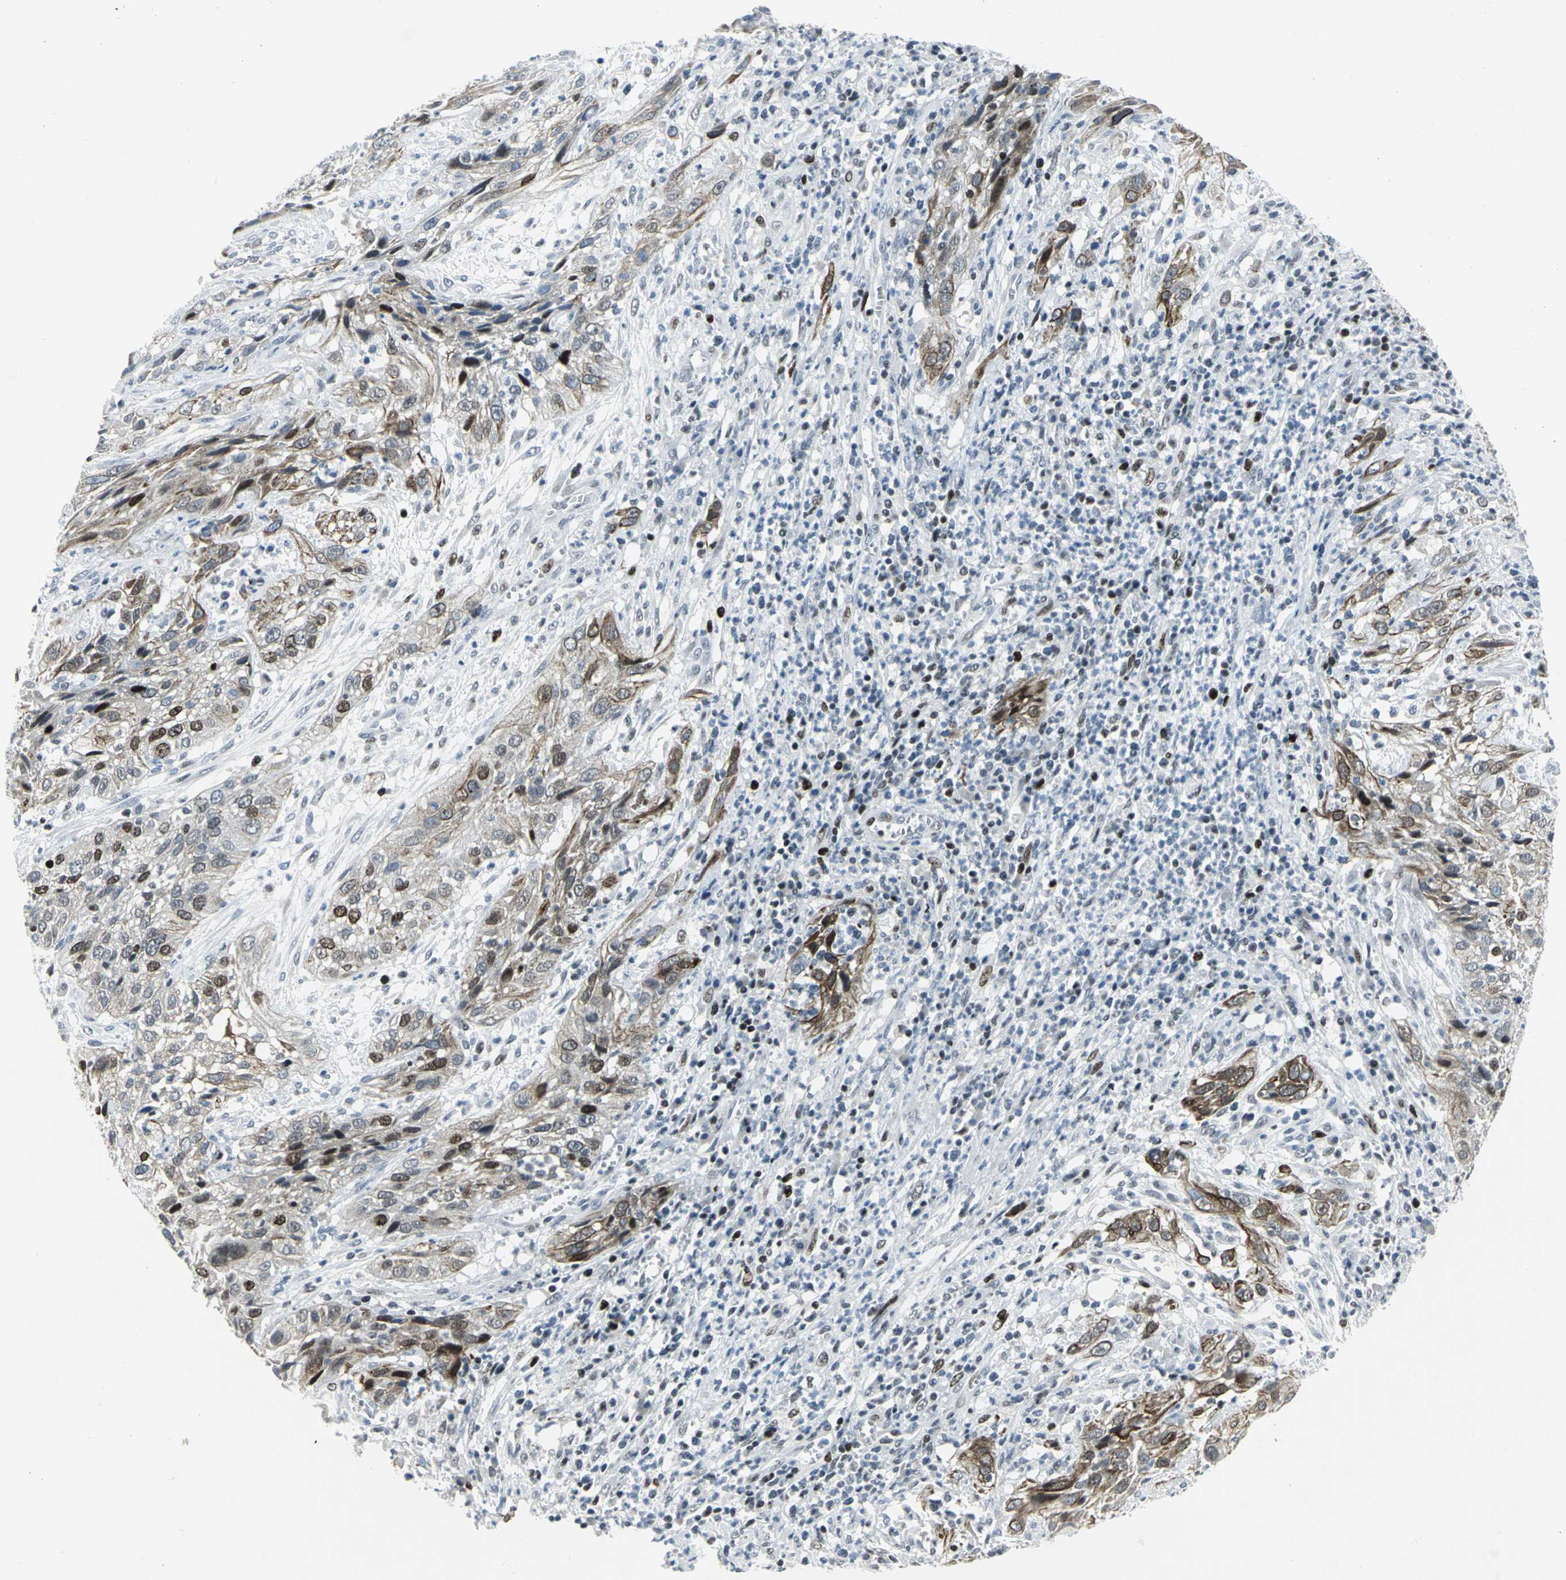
{"staining": {"intensity": "moderate", "quantity": "25%-75%", "location": "nuclear"}, "tissue": "cervical cancer", "cell_type": "Tumor cells", "image_type": "cancer", "snomed": [{"axis": "morphology", "description": "Squamous cell carcinoma, NOS"}, {"axis": "topography", "description": "Cervix"}], "caption": "DAB (3,3'-diaminobenzidine) immunohistochemical staining of human squamous cell carcinoma (cervical) shows moderate nuclear protein expression in about 25%-75% of tumor cells.", "gene": "RPA1", "patient": {"sex": "female", "age": 32}}